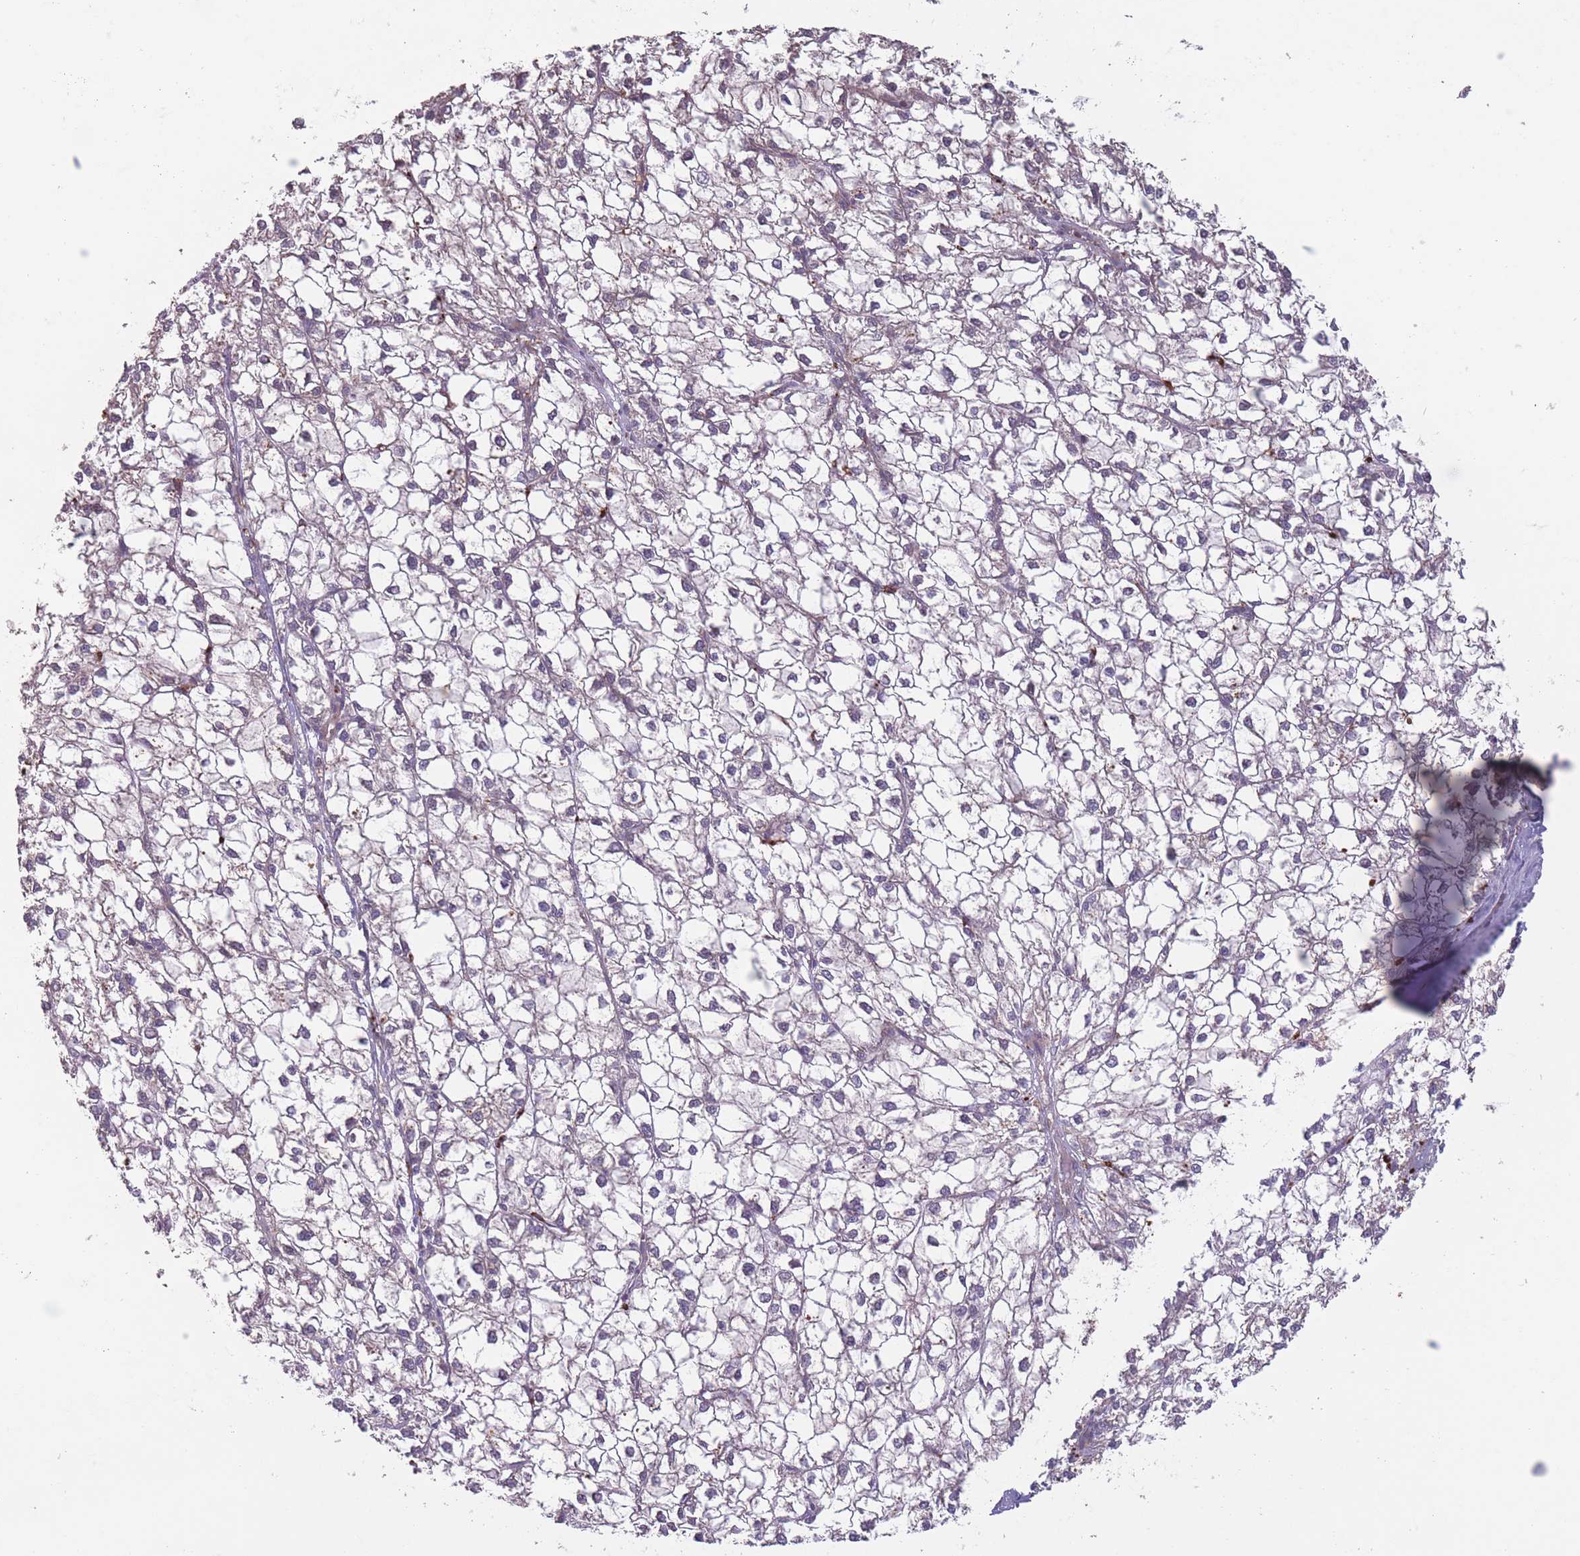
{"staining": {"intensity": "negative", "quantity": "none", "location": "none"}, "tissue": "liver cancer", "cell_type": "Tumor cells", "image_type": "cancer", "snomed": [{"axis": "morphology", "description": "Carcinoma, Hepatocellular, NOS"}, {"axis": "topography", "description": "Liver"}], "caption": "Protein analysis of liver cancer displays no significant staining in tumor cells.", "gene": "ITPKC", "patient": {"sex": "female", "age": 43}}